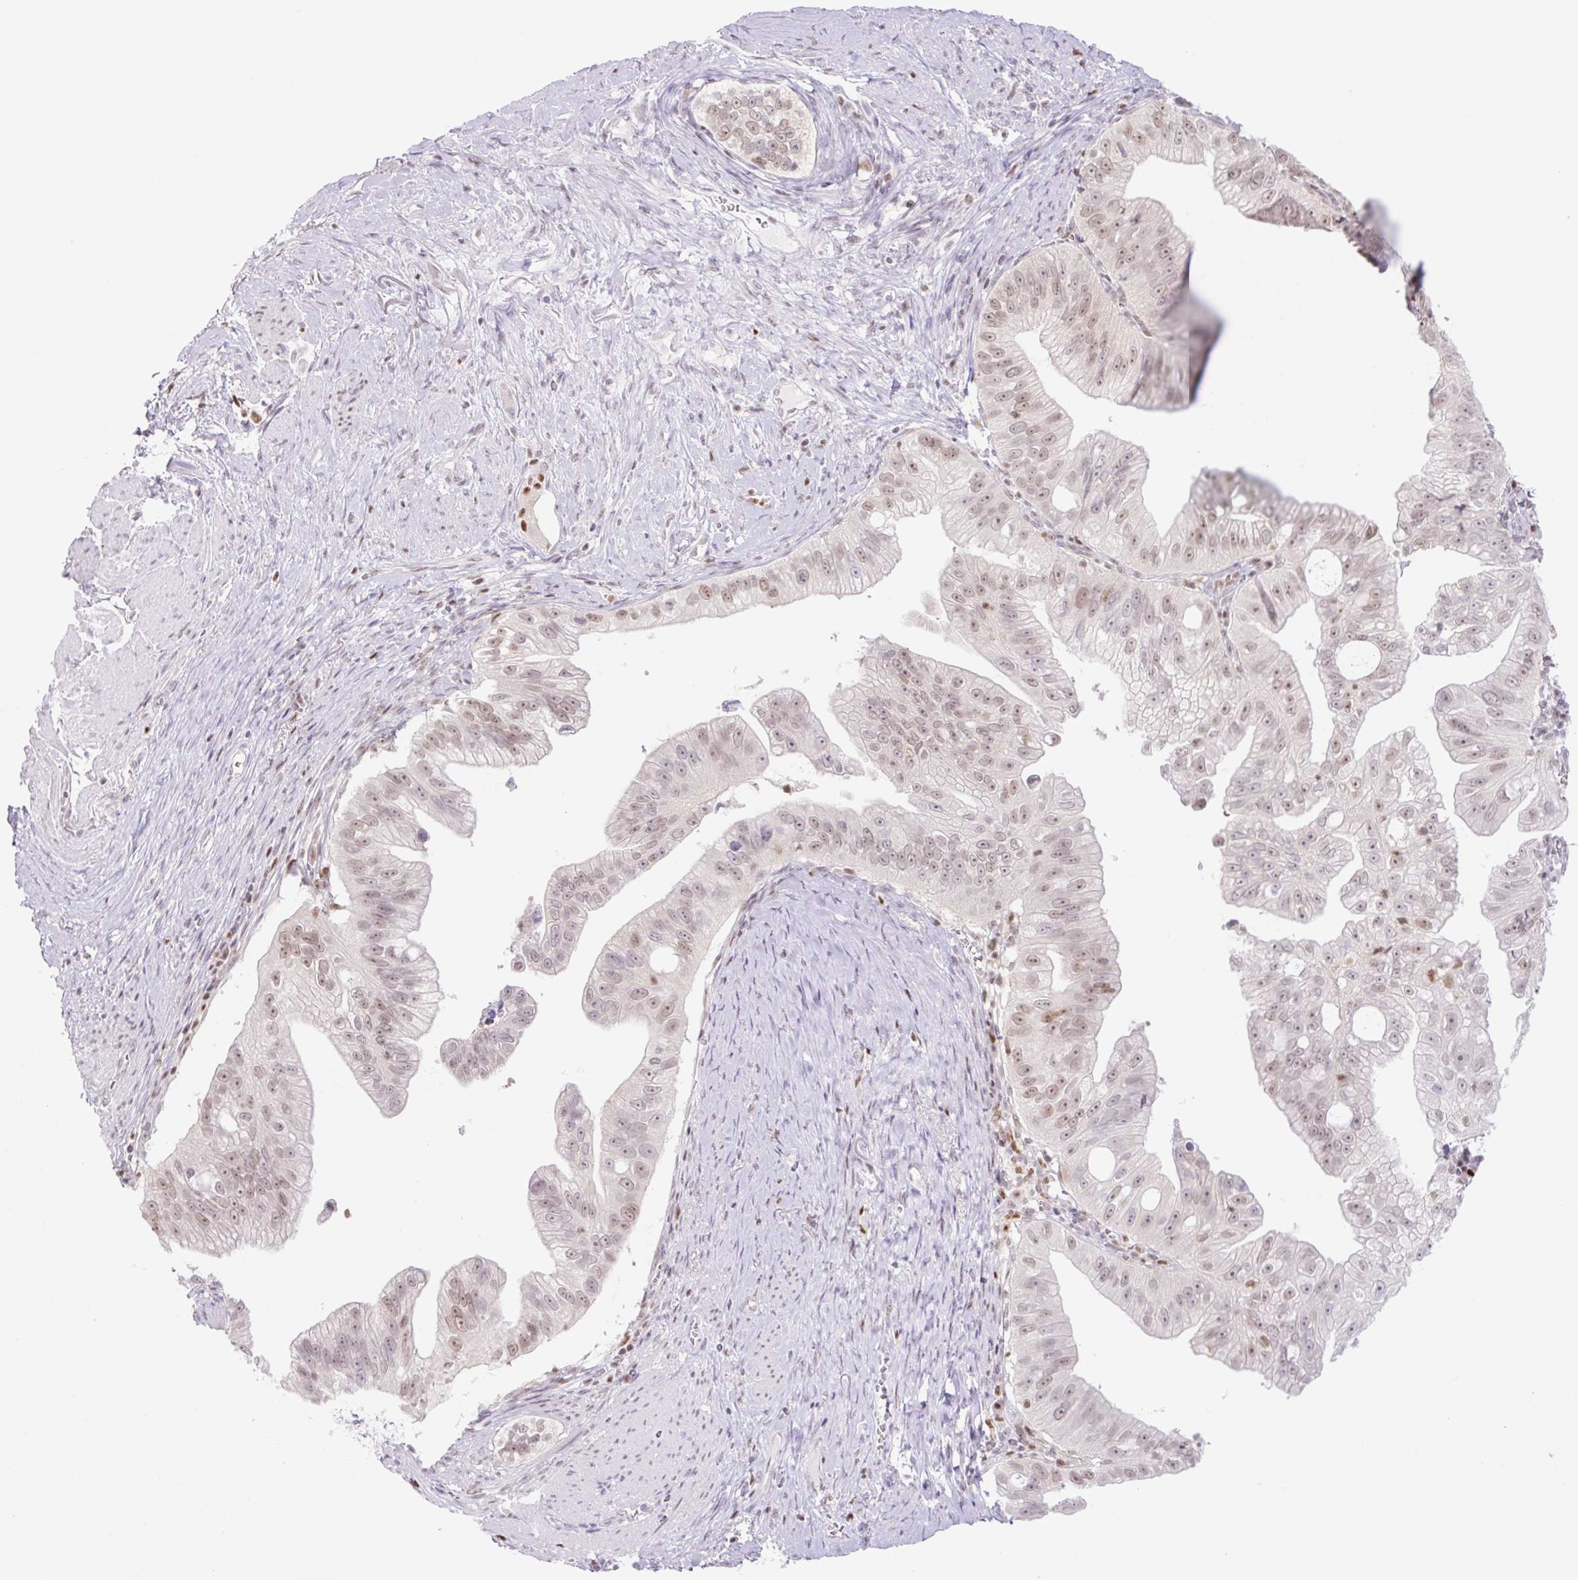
{"staining": {"intensity": "weak", "quantity": ">75%", "location": "nuclear"}, "tissue": "pancreatic cancer", "cell_type": "Tumor cells", "image_type": "cancer", "snomed": [{"axis": "morphology", "description": "Adenocarcinoma, NOS"}, {"axis": "topography", "description": "Pancreas"}], "caption": "A micrograph of pancreatic cancer (adenocarcinoma) stained for a protein shows weak nuclear brown staining in tumor cells.", "gene": "TLE3", "patient": {"sex": "male", "age": 70}}